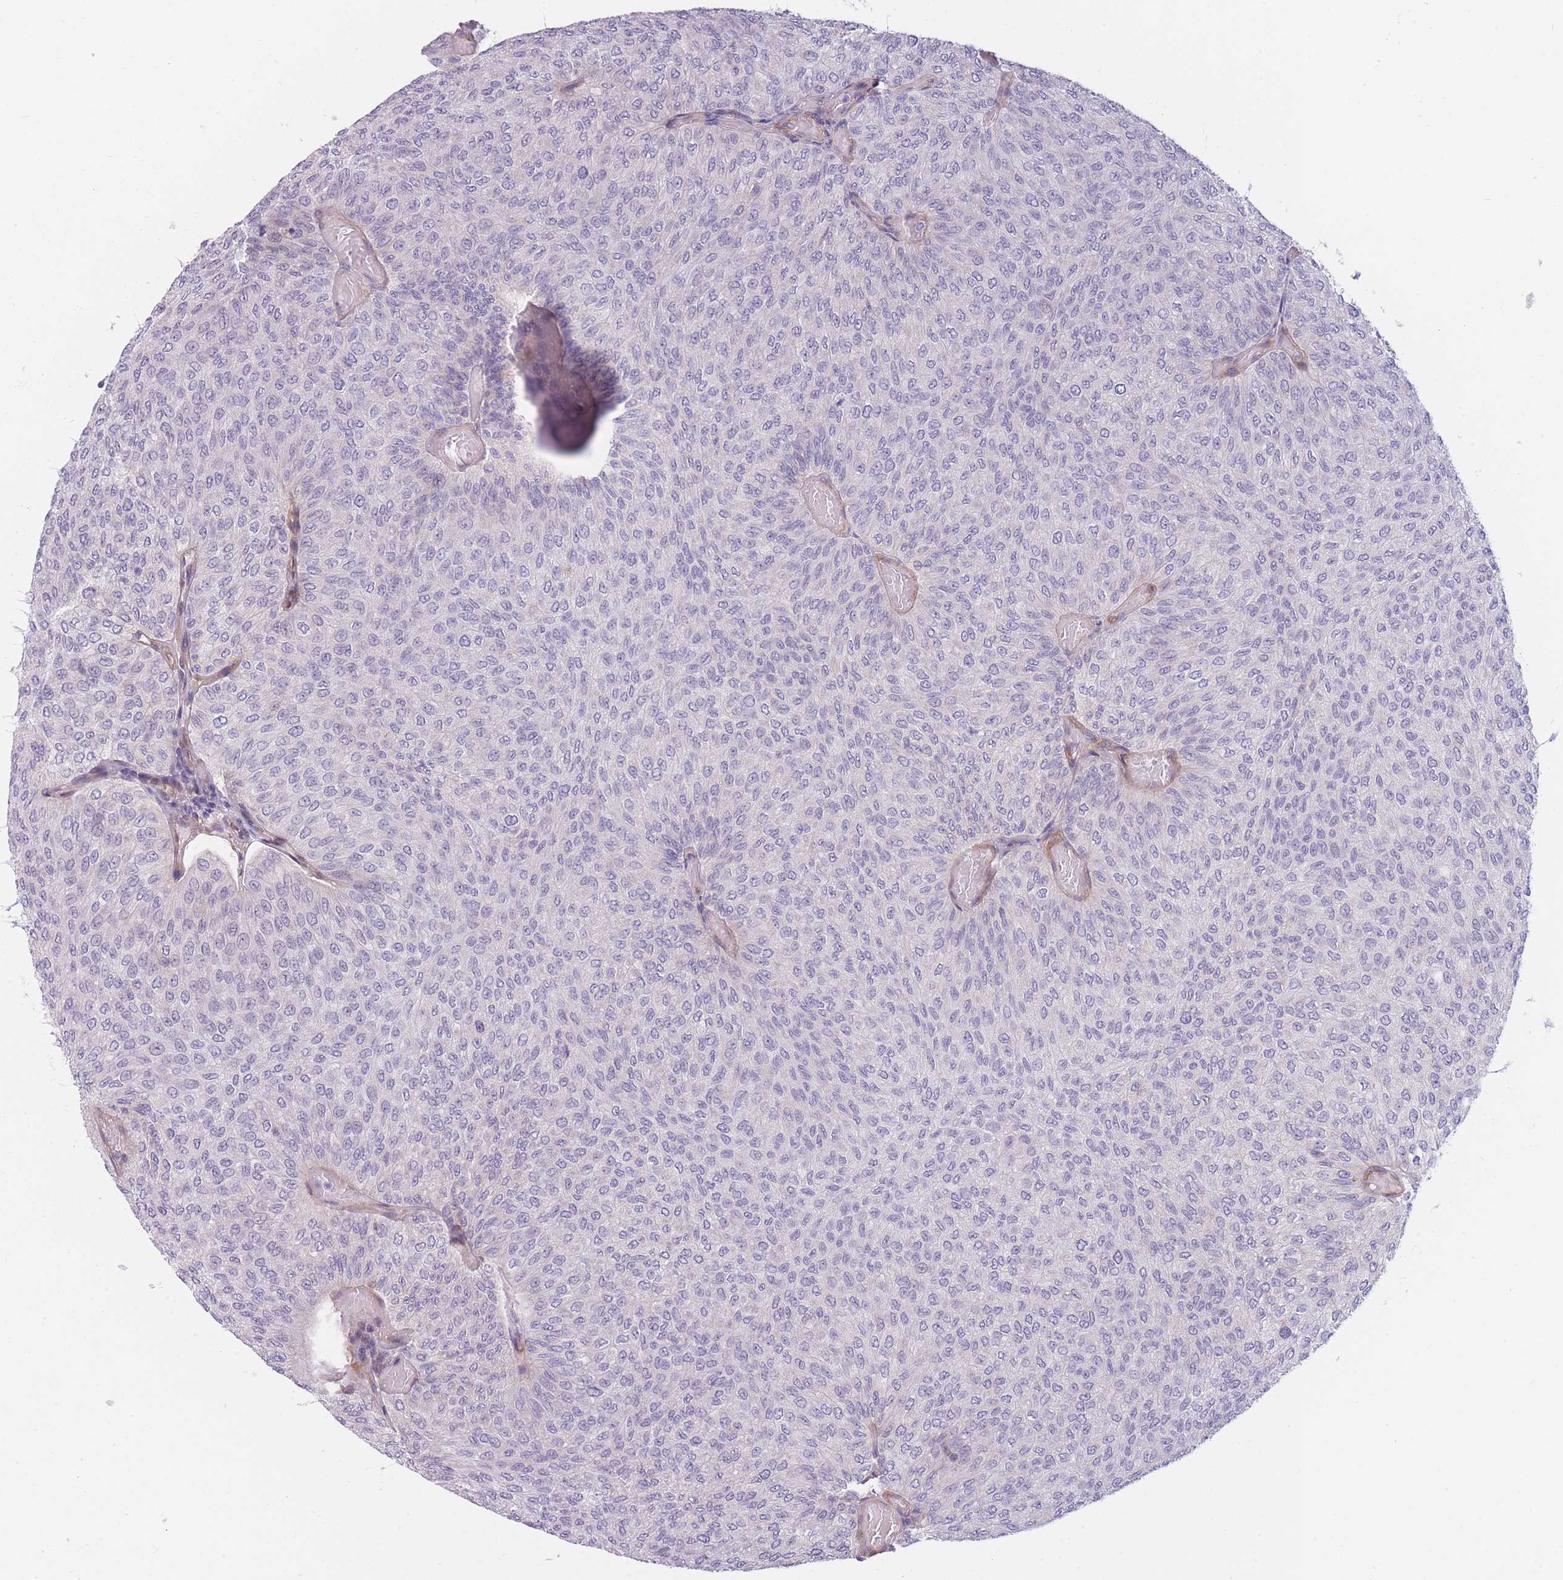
{"staining": {"intensity": "negative", "quantity": "none", "location": "none"}, "tissue": "urothelial cancer", "cell_type": "Tumor cells", "image_type": "cancer", "snomed": [{"axis": "morphology", "description": "Urothelial carcinoma, Low grade"}, {"axis": "topography", "description": "Urinary bladder"}], "caption": "A photomicrograph of human urothelial cancer is negative for staining in tumor cells.", "gene": "SLC7A6", "patient": {"sex": "male", "age": 78}}